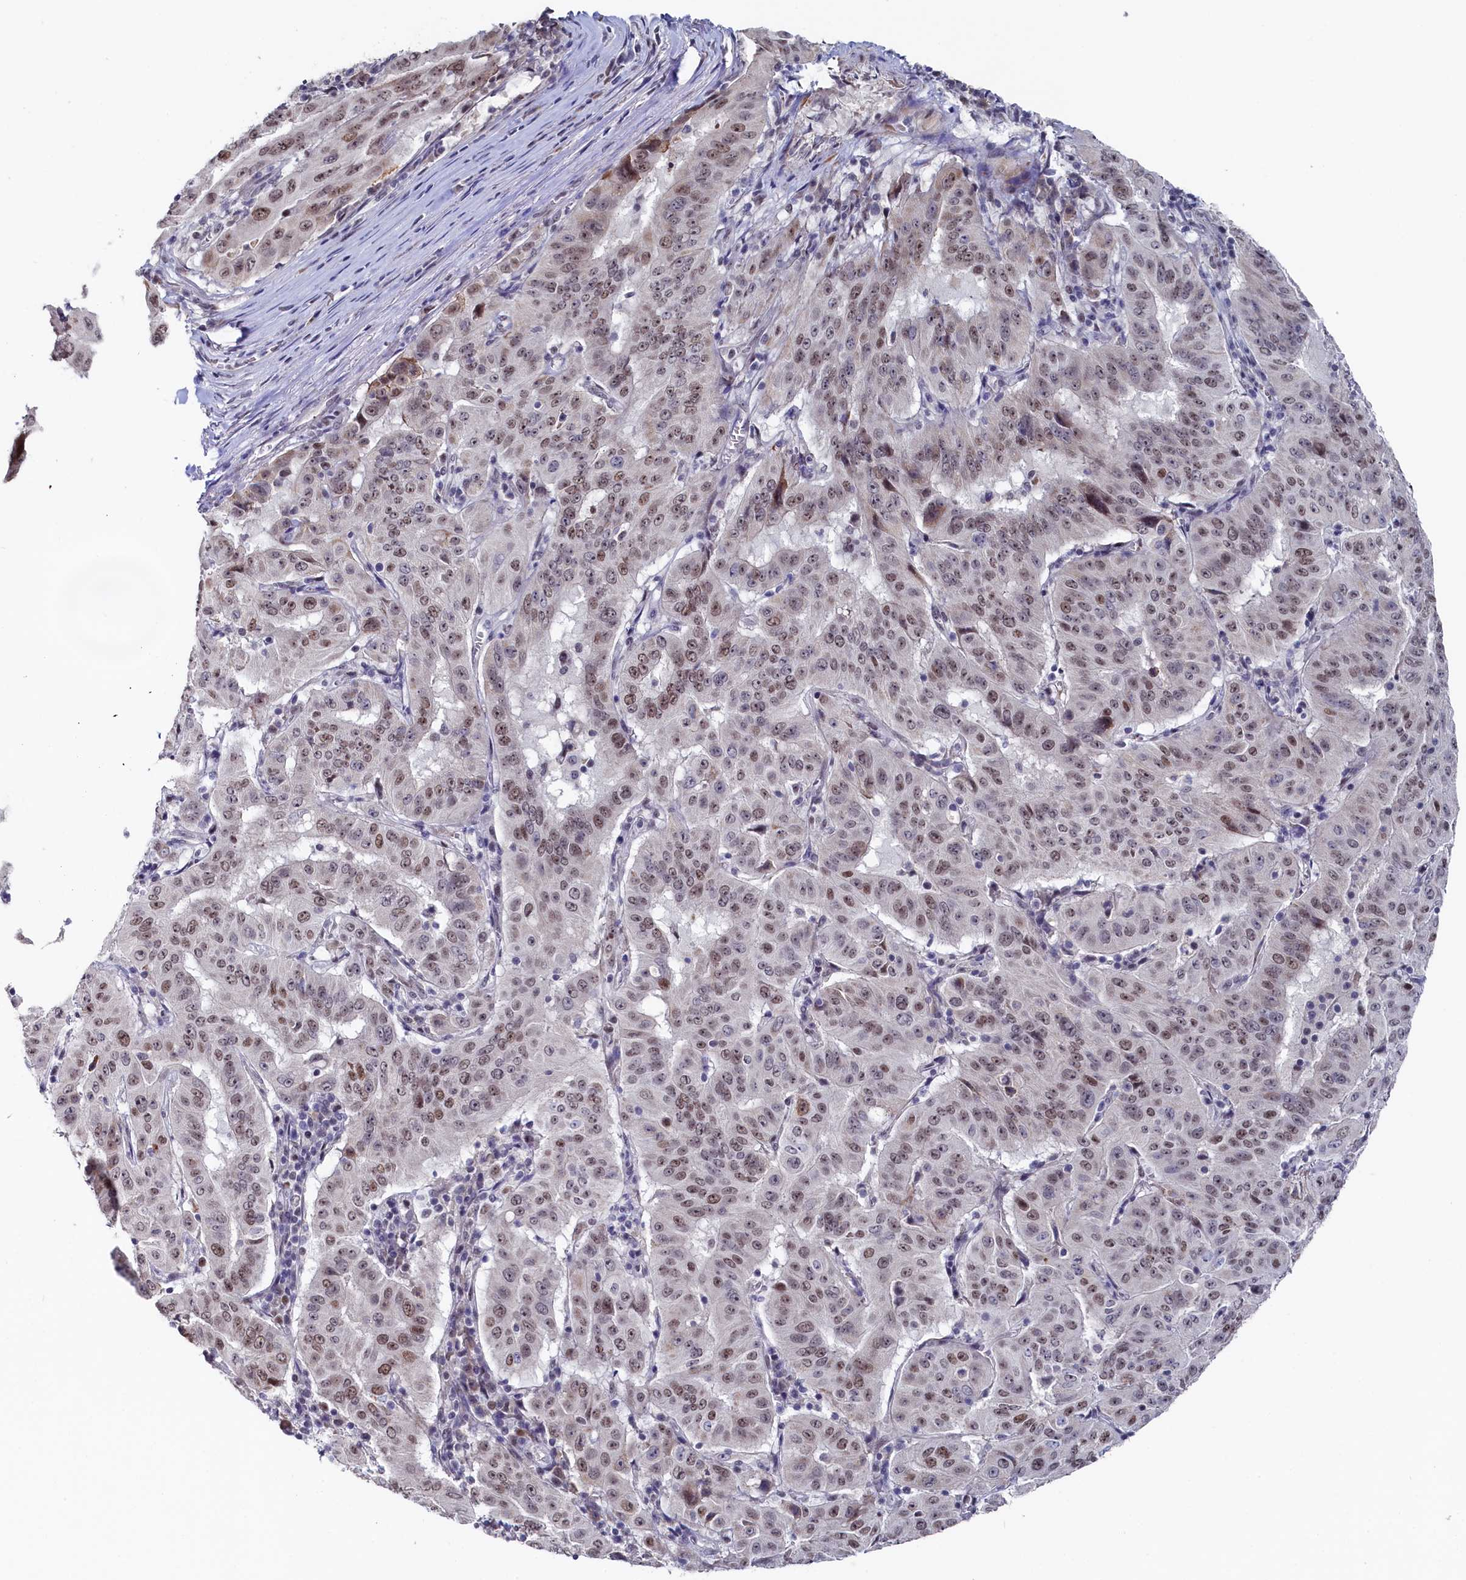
{"staining": {"intensity": "moderate", "quantity": ">75%", "location": "nuclear"}, "tissue": "pancreatic cancer", "cell_type": "Tumor cells", "image_type": "cancer", "snomed": [{"axis": "morphology", "description": "Adenocarcinoma, NOS"}, {"axis": "topography", "description": "Pancreas"}], "caption": "Tumor cells show medium levels of moderate nuclear expression in approximately >75% of cells in pancreatic cancer.", "gene": "TIGD4", "patient": {"sex": "male", "age": 63}}